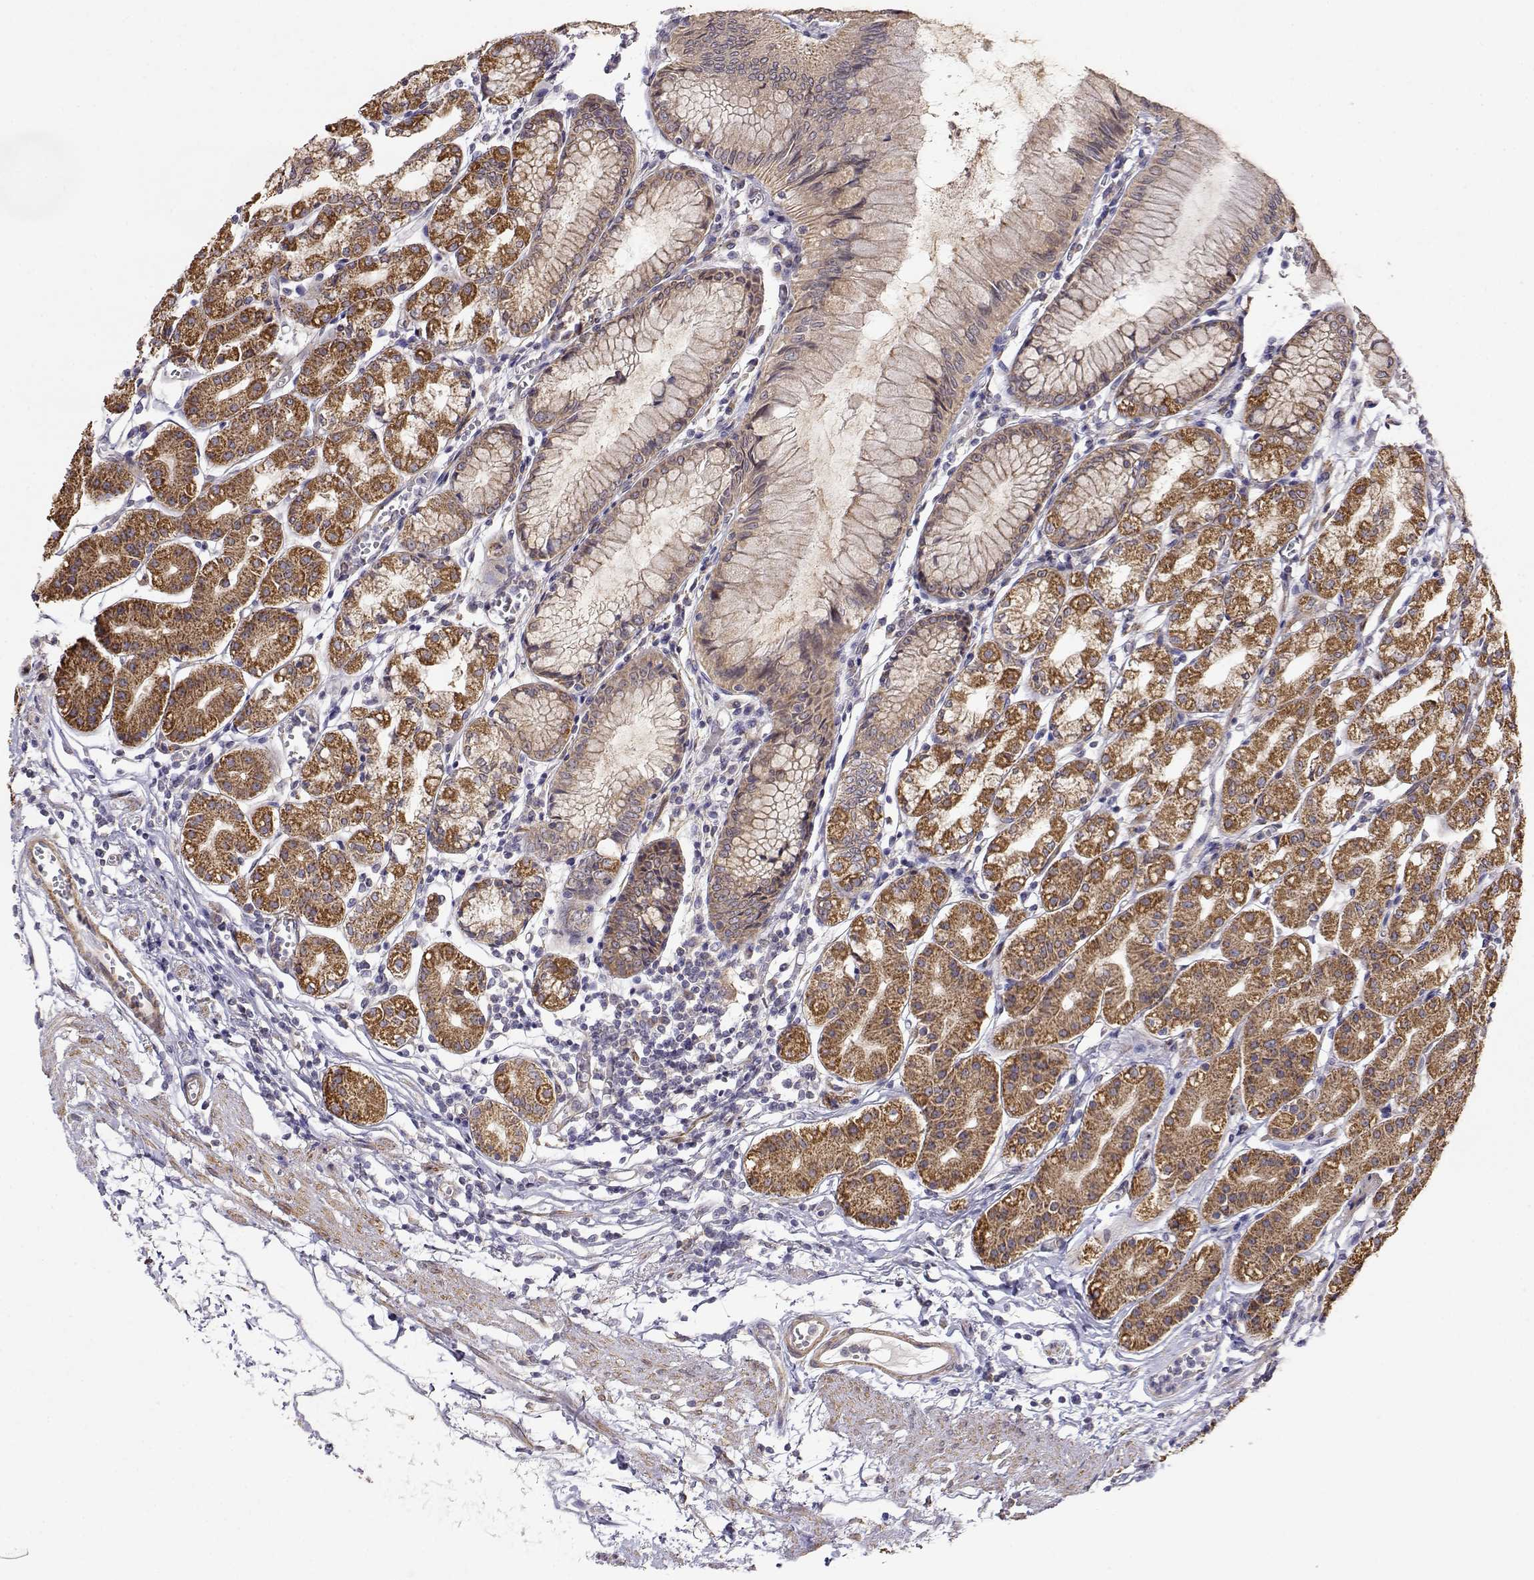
{"staining": {"intensity": "strong", "quantity": ">75%", "location": "cytoplasmic/membranous"}, "tissue": "stomach", "cell_type": "Glandular cells", "image_type": "normal", "snomed": [{"axis": "morphology", "description": "Normal tissue, NOS"}, {"axis": "topography", "description": "Skeletal muscle"}, {"axis": "topography", "description": "Stomach"}], "caption": "This image displays immunohistochemistry staining of normal human stomach, with high strong cytoplasmic/membranous staining in approximately >75% of glandular cells.", "gene": "PAIP1", "patient": {"sex": "female", "age": 57}}